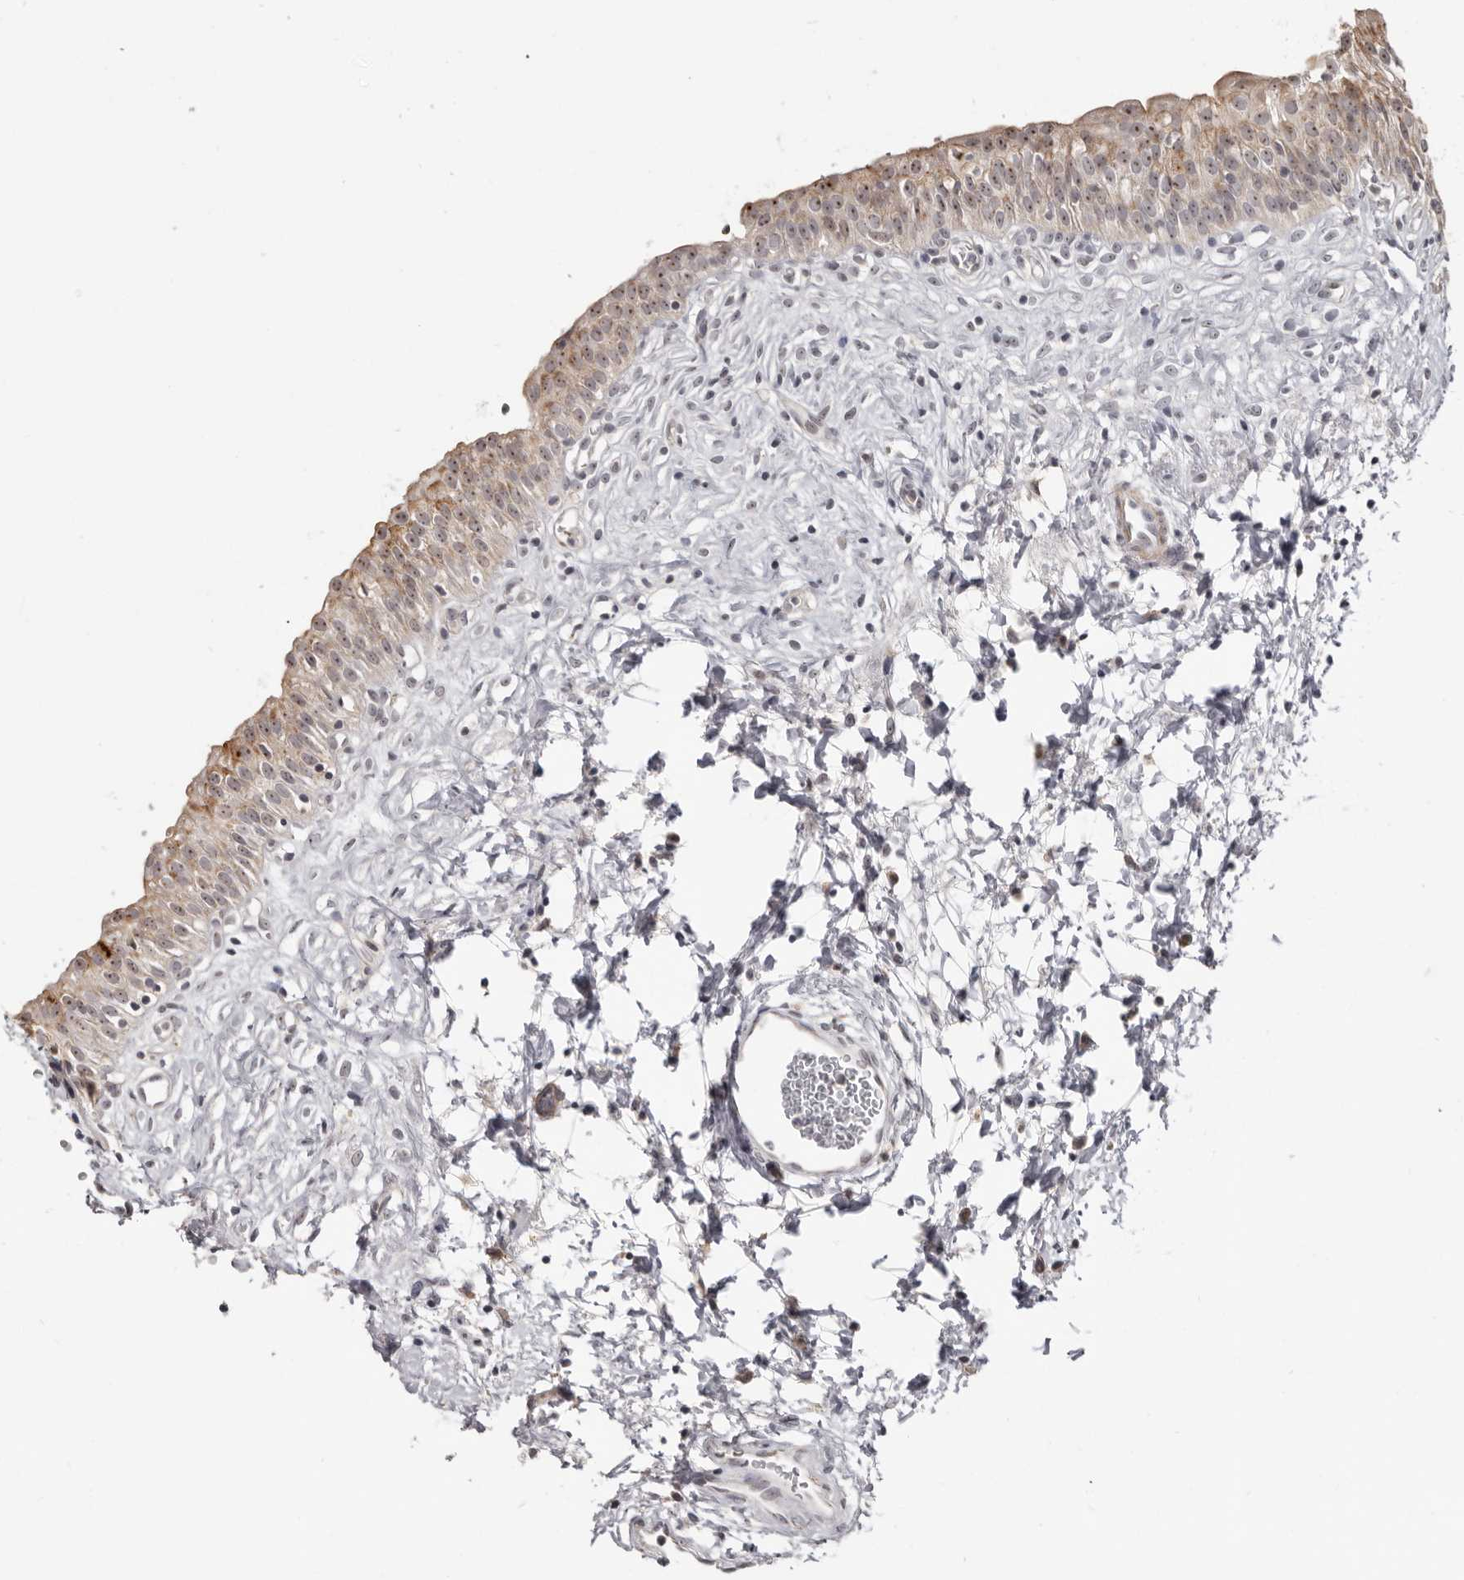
{"staining": {"intensity": "moderate", "quantity": ">75%", "location": "cytoplasmic/membranous,nuclear"}, "tissue": "urinary bladder", "cell_type": "Urothelial cells", "image_type": "normal", "snomed": [{"axis": "morphology", "description": "Normal tissue, NOS"}, {"axis": "topography", "description": "Urinary bladder"}], "caption": "Unremarkable urinary bladder was stained to show a protein in brown. There is medium levels of moderate cytoplasmic/membranous,nuclear staining in about >75% of urothelial cells.", "gene": "BAD", "patient": {"sex": "male", "age": 51}}